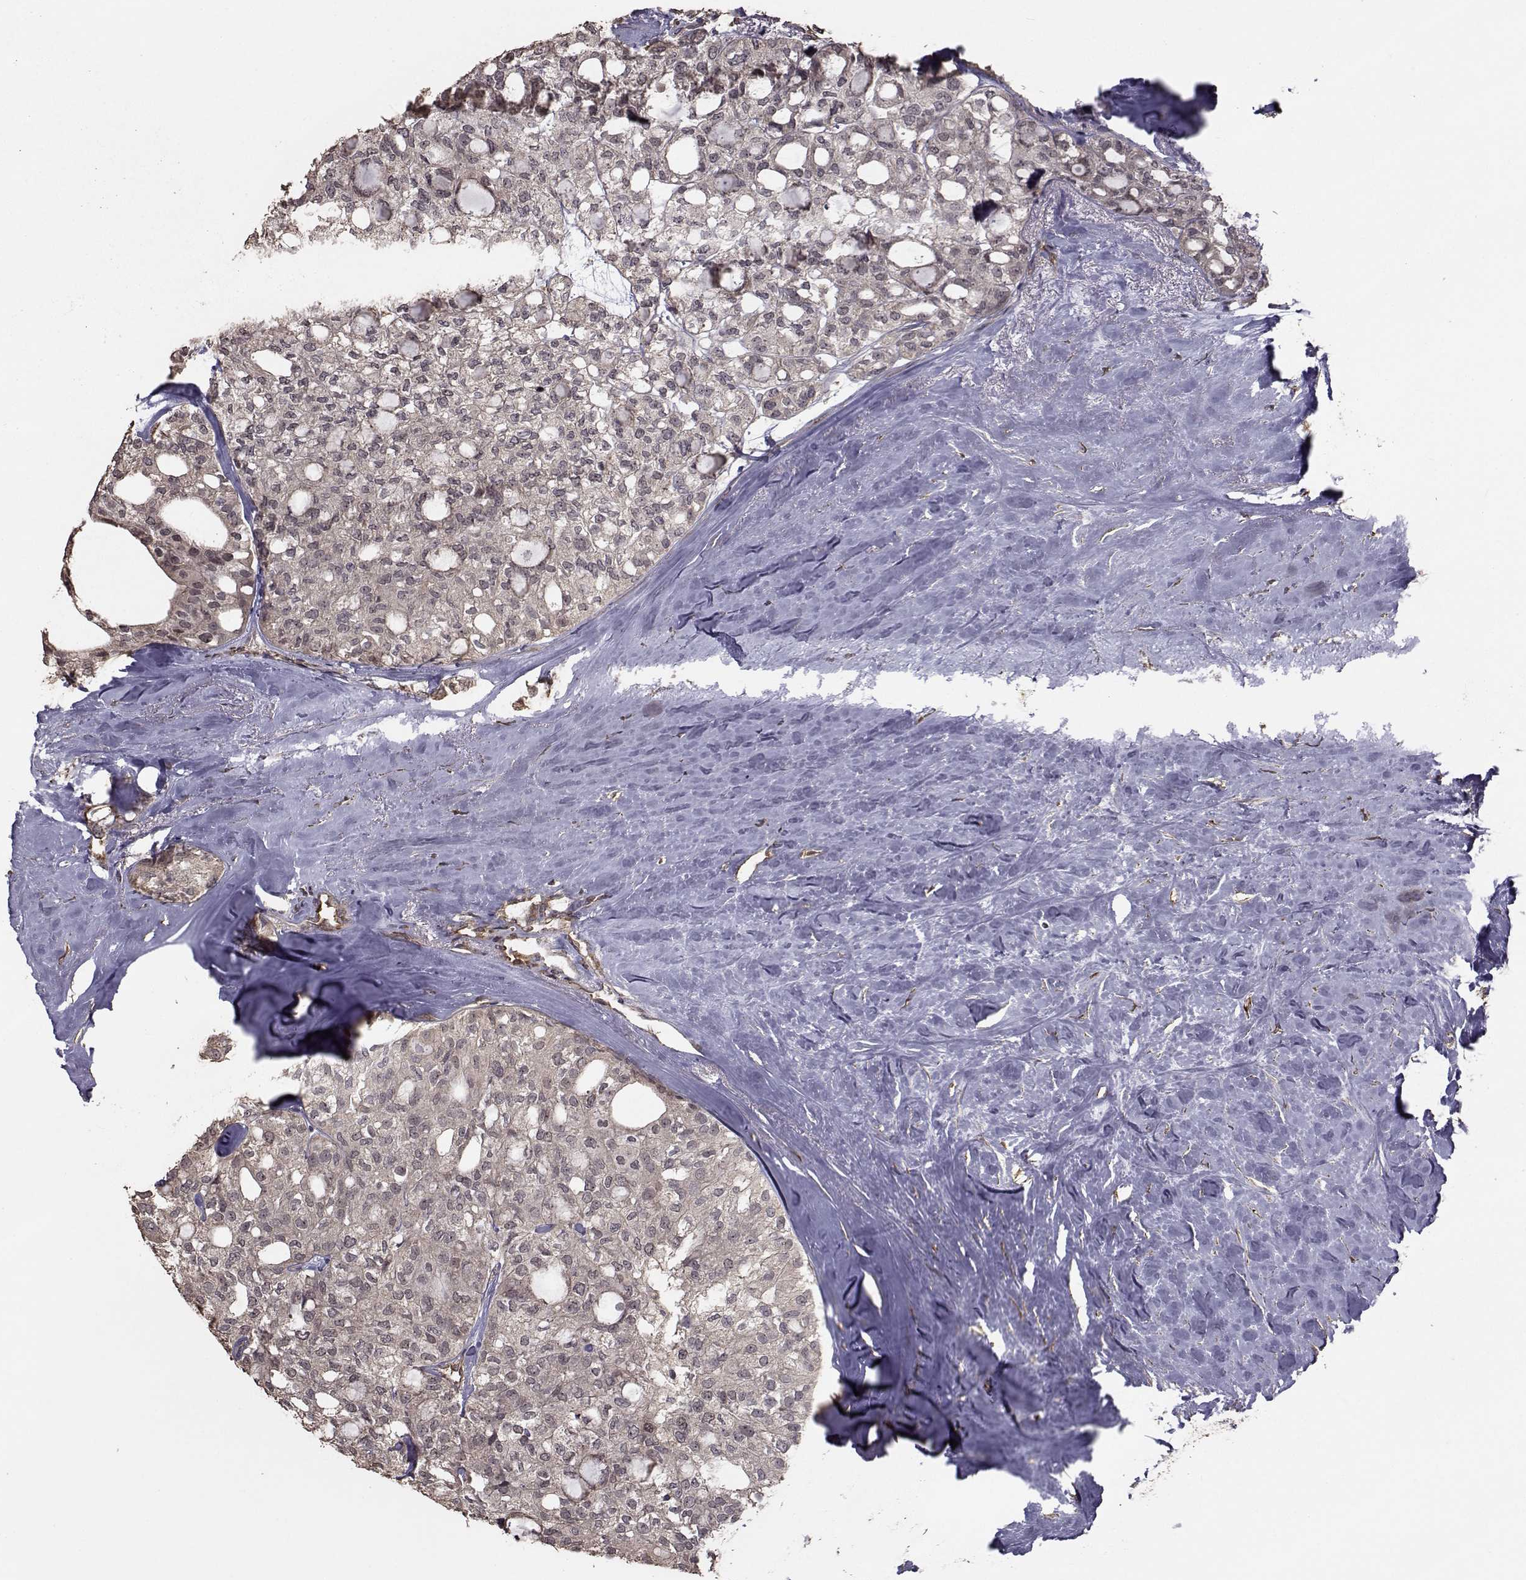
{"staining": {"intensity": "weak", "quantity": "25%-75%", "location": "cytoplasmic/membranous"}, "tissue": "thyroid cancer", "cell_type": "Tumor cells", "image_type": "cancer", "snomed": [{"axis": "morphology", "description": "Follicular adenoma carcinoma, NOS"}, {"axis": "topography", "description": "Thyroid gland"}], "caption": "Immunohistochemistry (IHC) of human thyroid cancer (follicular adenoma carcinoma) displays low levels of weak cytoplasmic/membranous staining in about 25%-75% of tumor cells. (Stains: DAB in brown, nuclei in blue, Microscopy: brightfield microscopy at high magnification).", "gene": "TRIP10", "patient": {"sex": "male", "age": 75}}